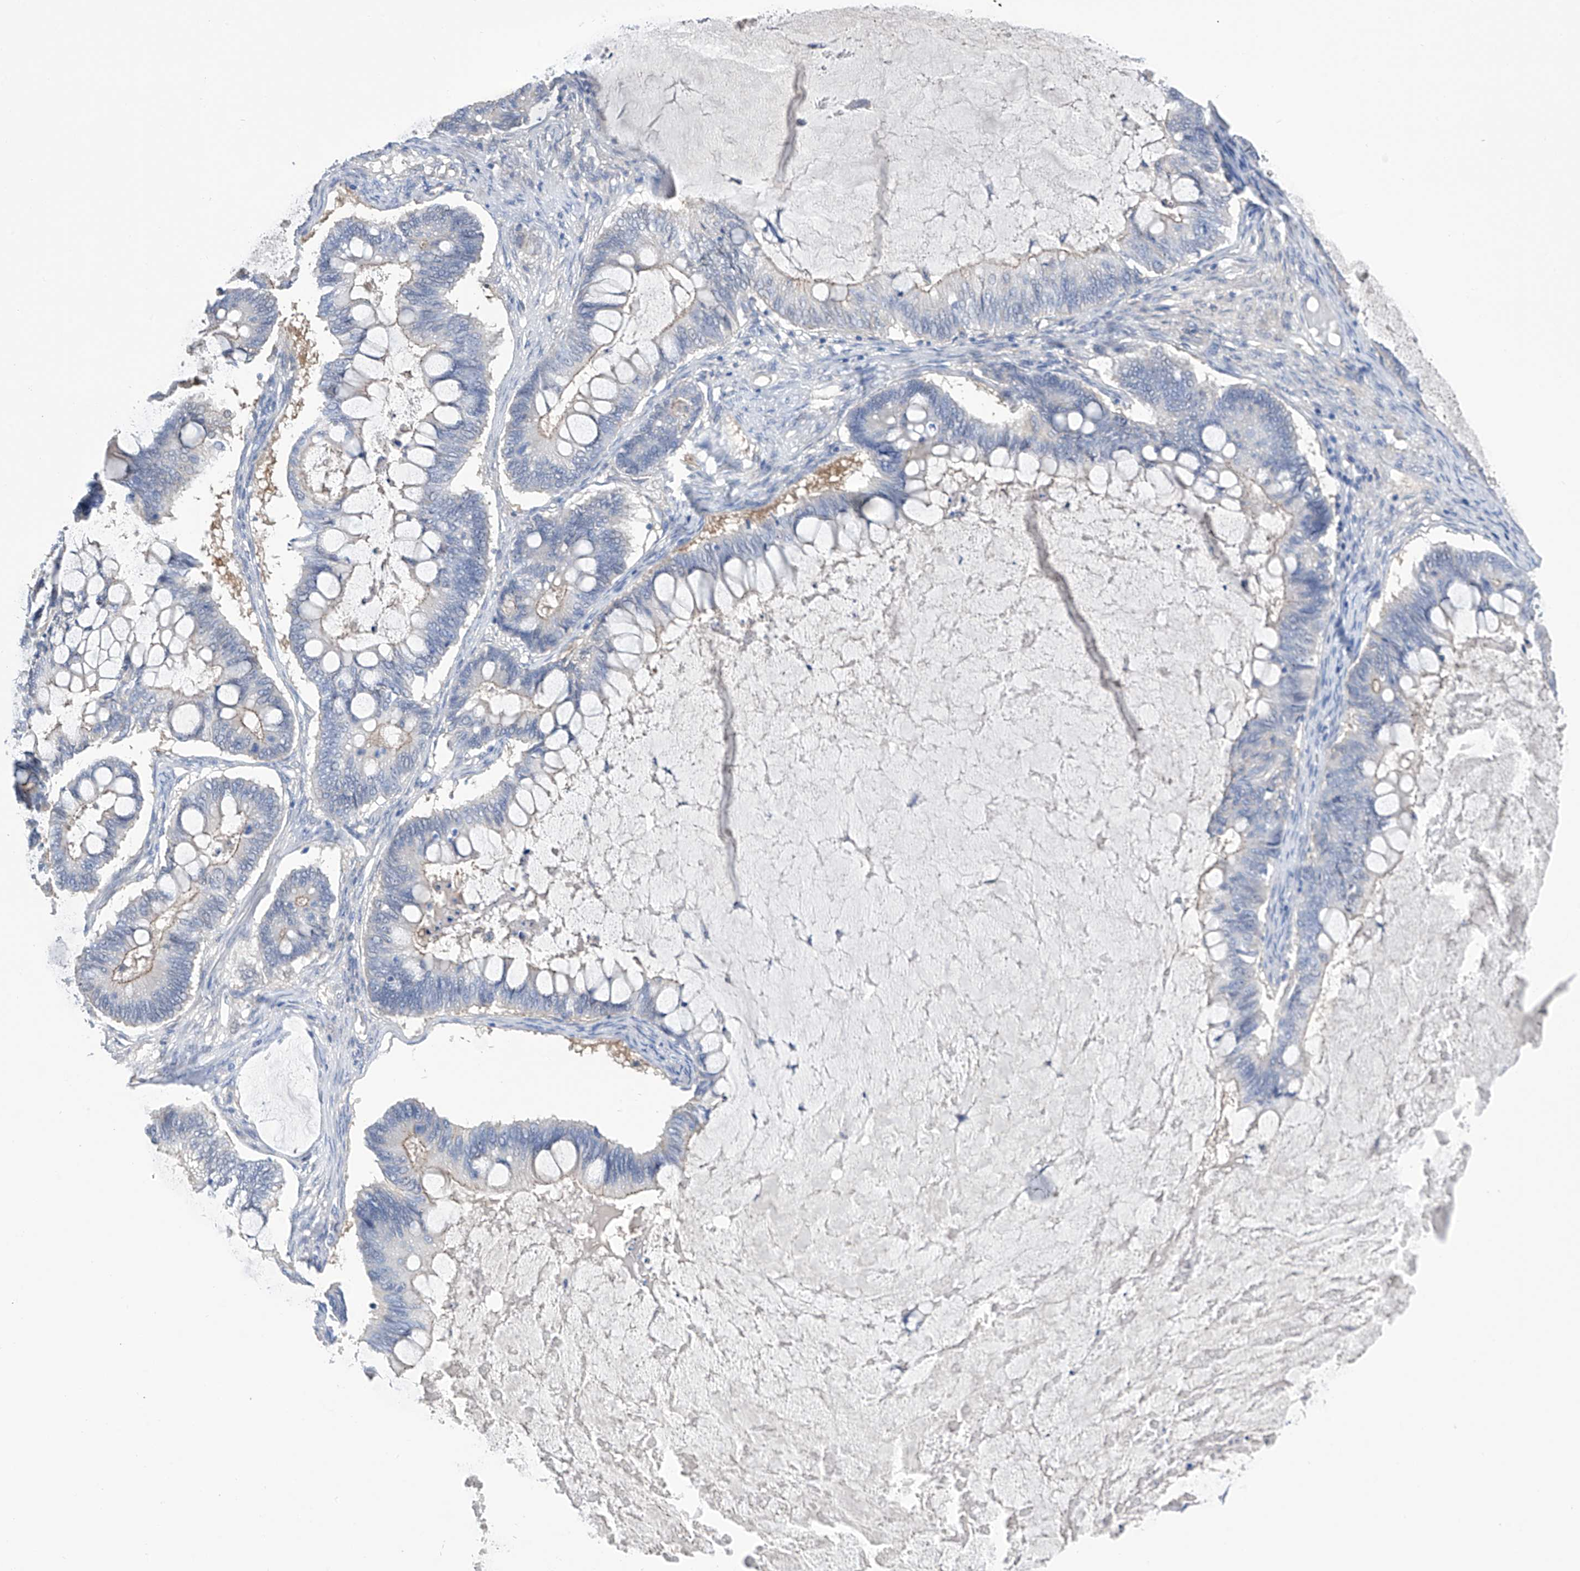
{"staining": {"intensity": "negative", "quantity": "none", "location": "none"}, "tissue": "ovarian cancer", "cell_type": "Tumor cells", "image_type": "cancer", "snomed": [{"axis": "morphology", "description": "Cystadenocarcinoma, mucinous, NOS"}, {"axis": "topography", "description": "Ovary"}], "caption": "An IHC micrograph of ovarian cancer is shown. There is no staining in tumor cells of ovarian cancer. (DAB immunohistochemistry visualized using brightfield microscopy, high magnification).", "gene": "PGM3", "patient": {"sex": "female", "age": 61}}